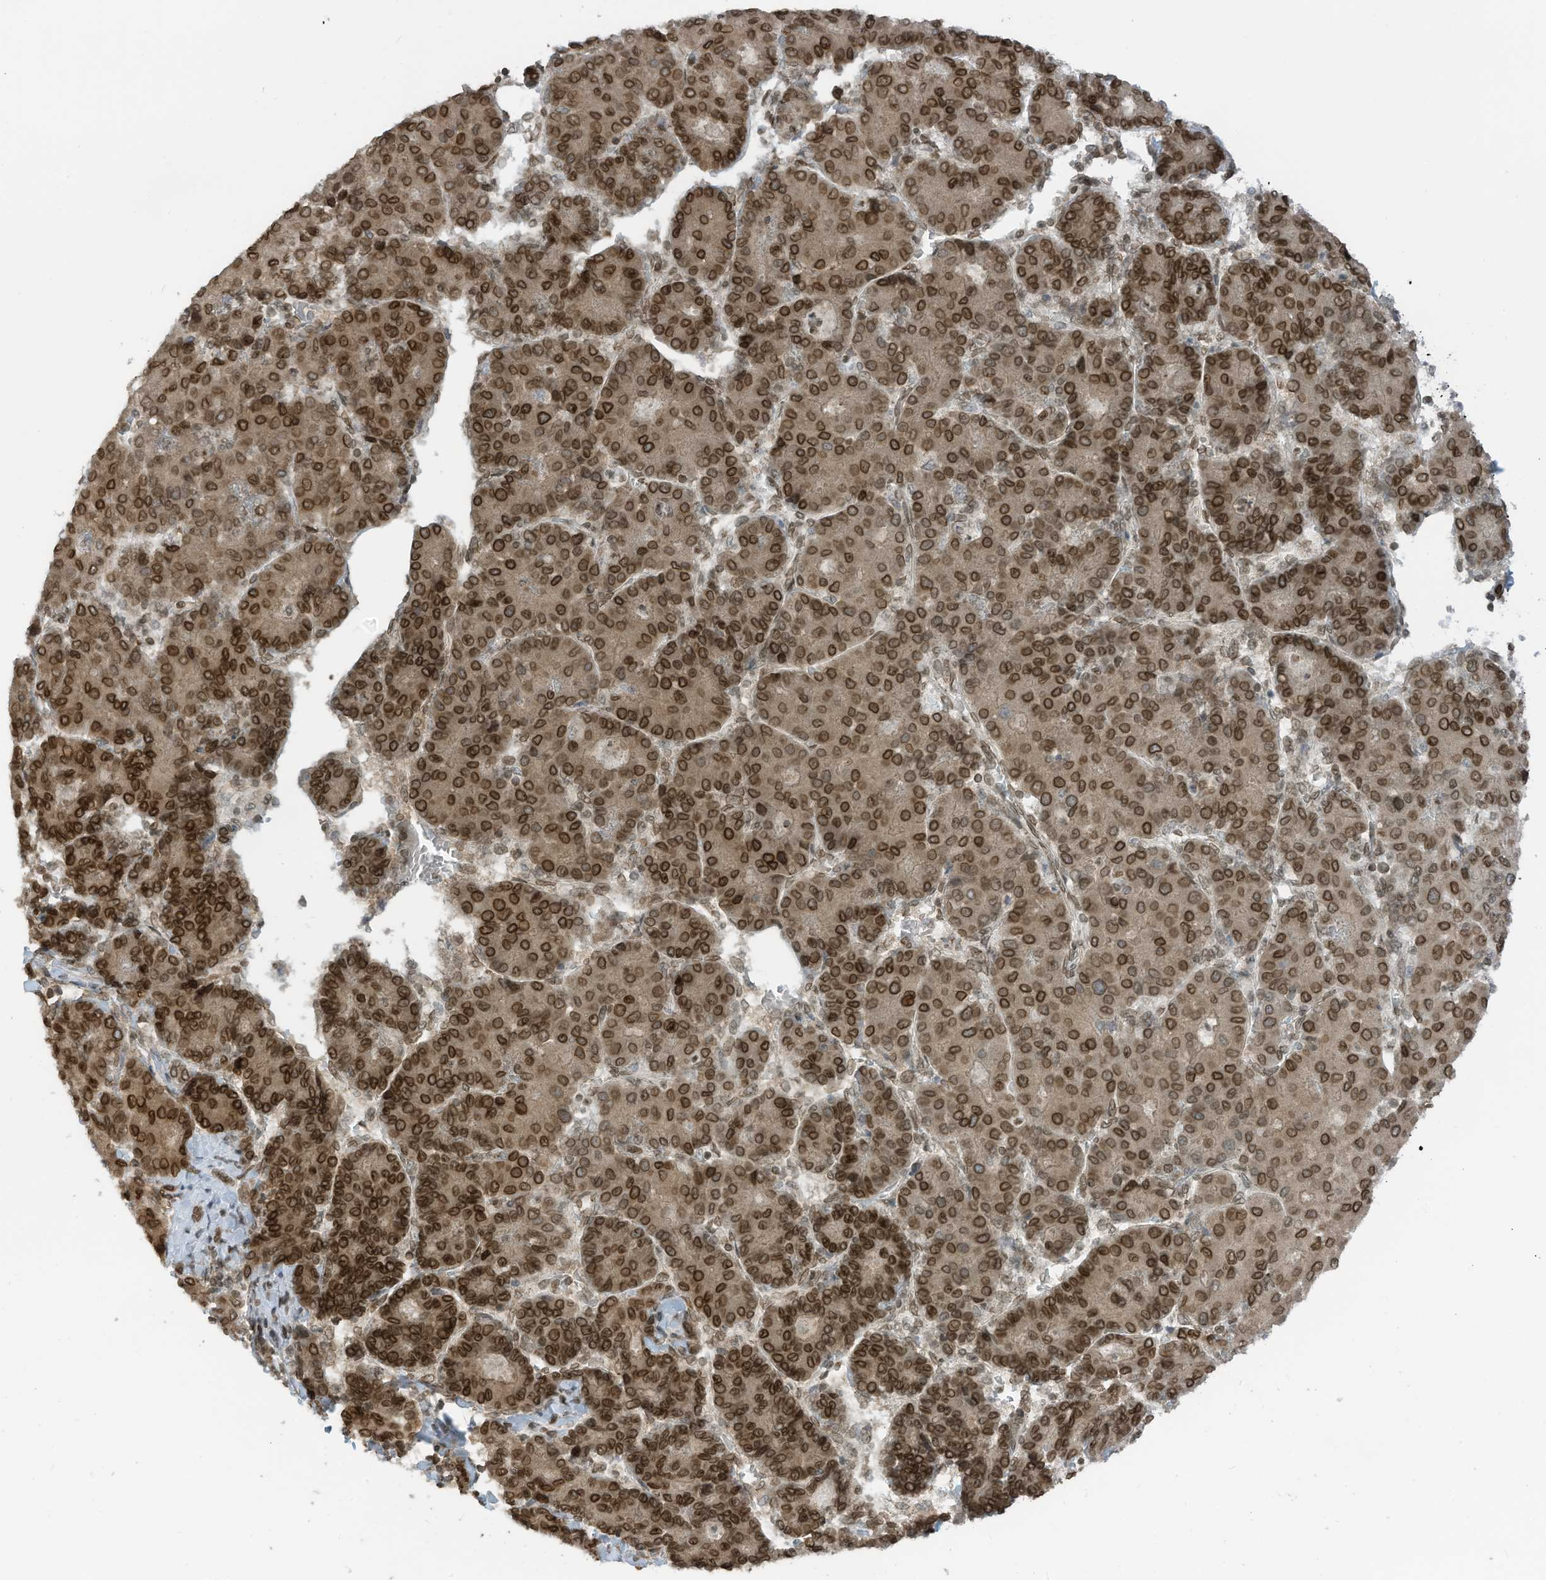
{"staining": {"intensity": "strong", "quantity": ">75%", "location": "cytoplasmic/membranous,nuclear"}, "tissue": "liver cancer", "cell_type": "Tumor cells", "image_type": "cancer", "snomed": [{"axis": "morphology", "description": "Carcinoma, Hepatocellular, NOS"}, {"axis": "topography", "description": "Liver"}], "caption": "High-power microscopy captured an immunohistochemistry (IHC) image of liver cancer, revealing strong cytoplasmic/membranous and nuclear staining in about >75% of tumor cells.", "gene": "RABL3", "patient": {"sex": "male", "age": 65}}